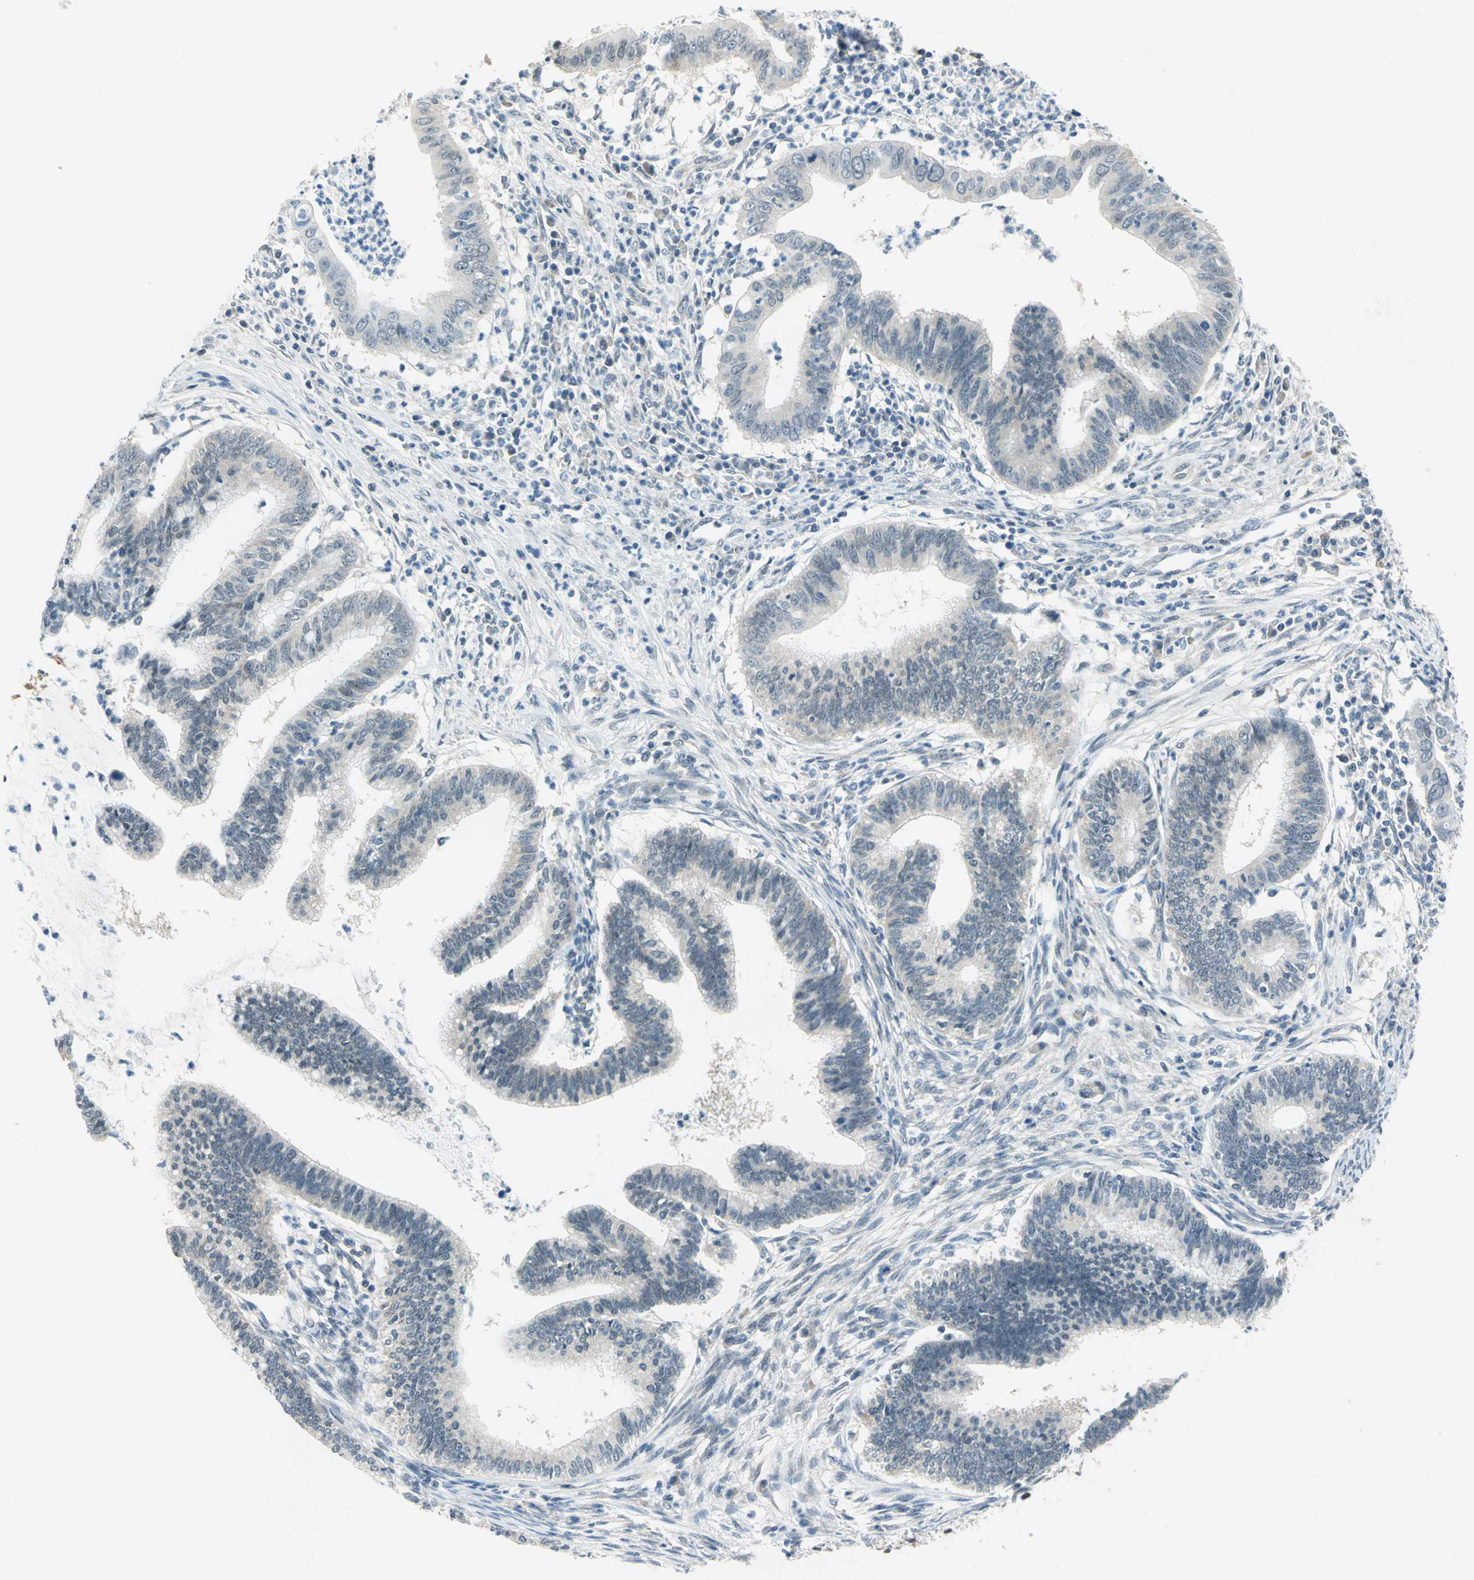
{"staining": {"intensity": "negative", "quantity": "none", "location": "none"}, "tissue": "cervical cancer", "cell_type": "Tumor cells", "image_type": "cancer", "snomed": [{"axis": "morphology", "description": "Adenocarcinoma, NOS"}, {"axis": "topography", "description": "Cervix"}], "caption": "A micrograph of human cervical cancer (adenocarcinoma) is negative for staining in tumor cells.", "gene": "PIN1", "patient": {"sex": "female", "age": 36}}